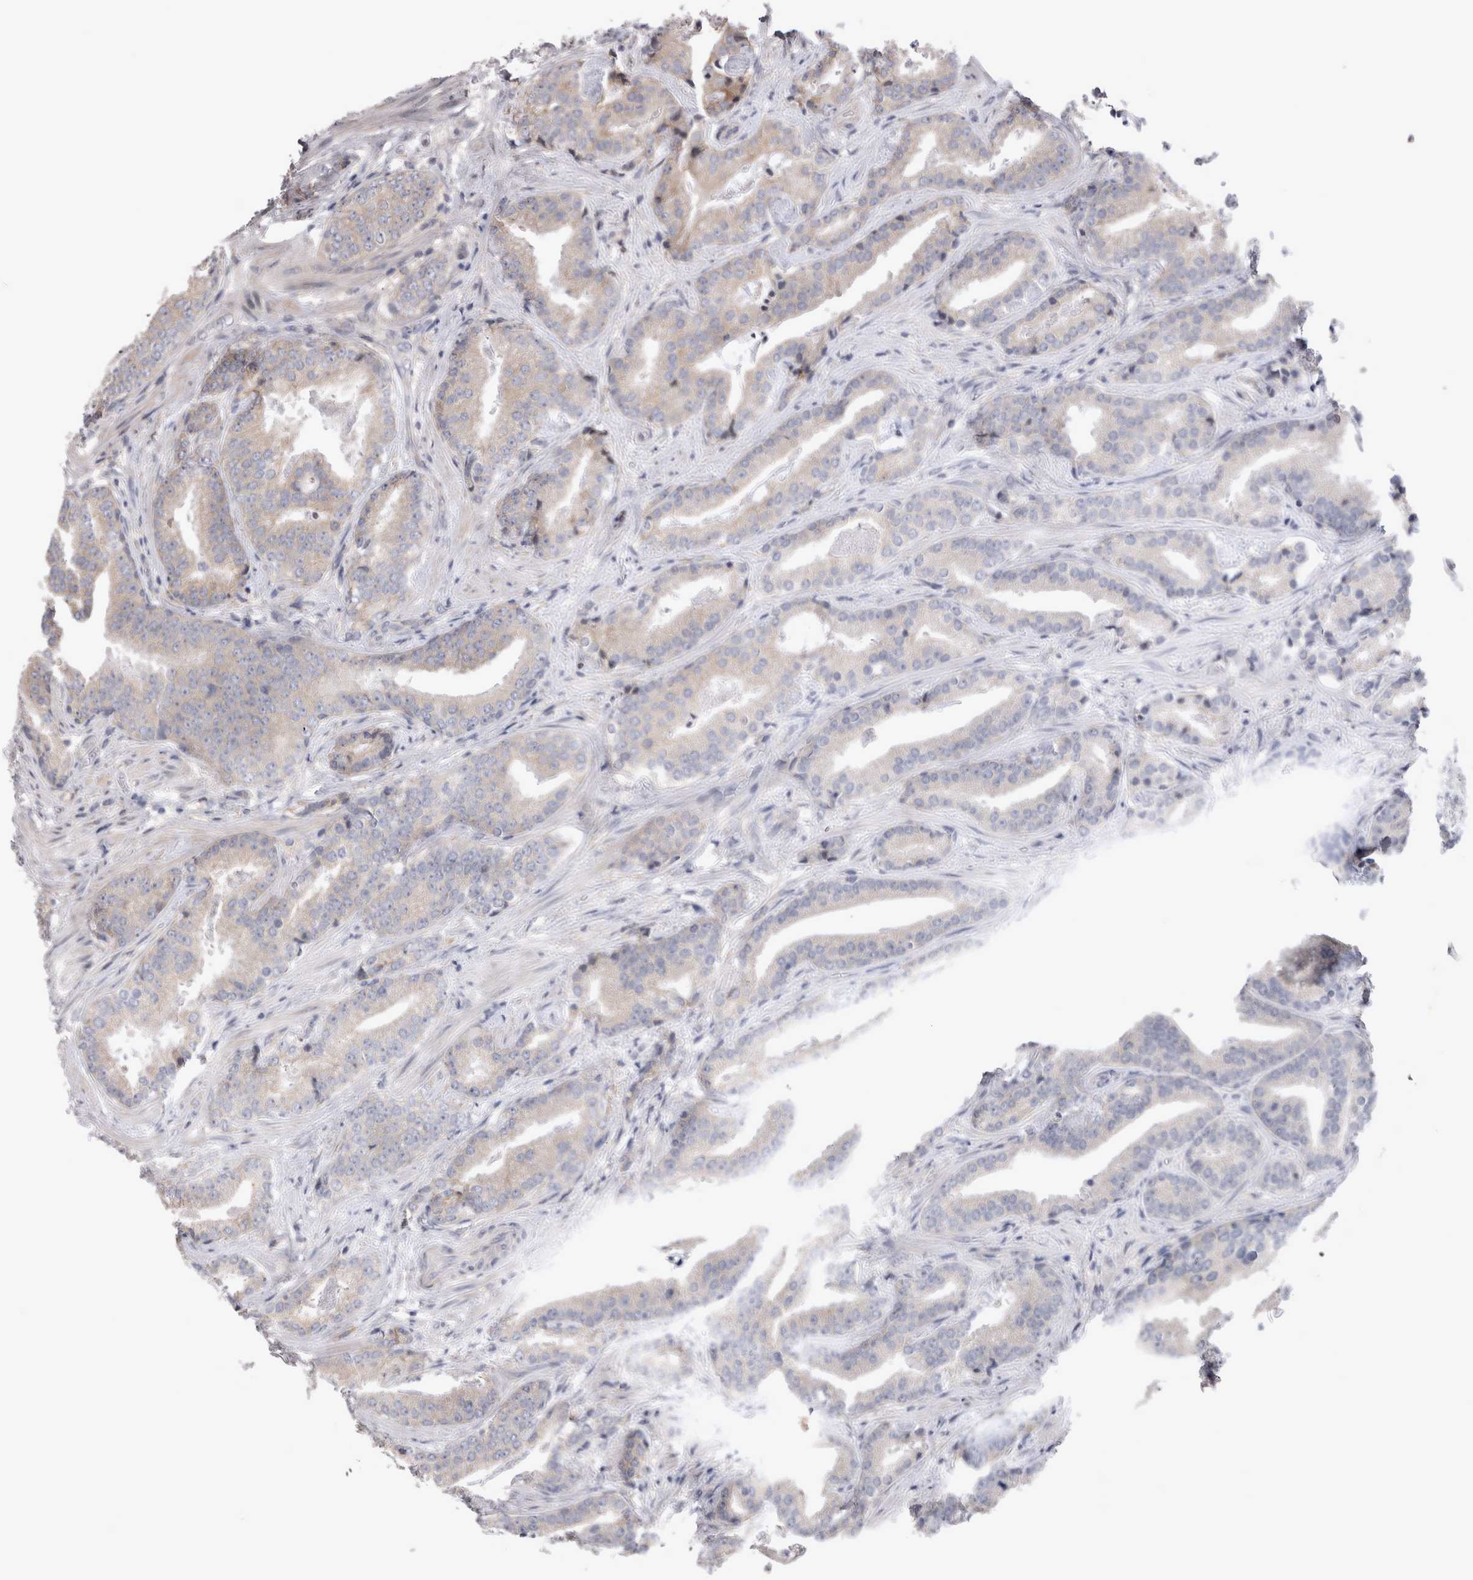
{"staining": {"intensity": "negative", "quantity": "none", "location": "none"}, "tissue": "prostate cancer", "cell_type": "Tumor cells", "image_type": "cancer", "snomed": [{"axis": "morphology", "description": "Adenocarcinoma, Low grade"}, {"axis": "topography", "description": "Prostate"}], "caption": "This is a photomicrograph of IHC staining of prostate adenocarcinoma (low-grade), which shows no positivity in tumor cells.", "gene": "NENF", "patient": {"sex": "male", "age": 67}}